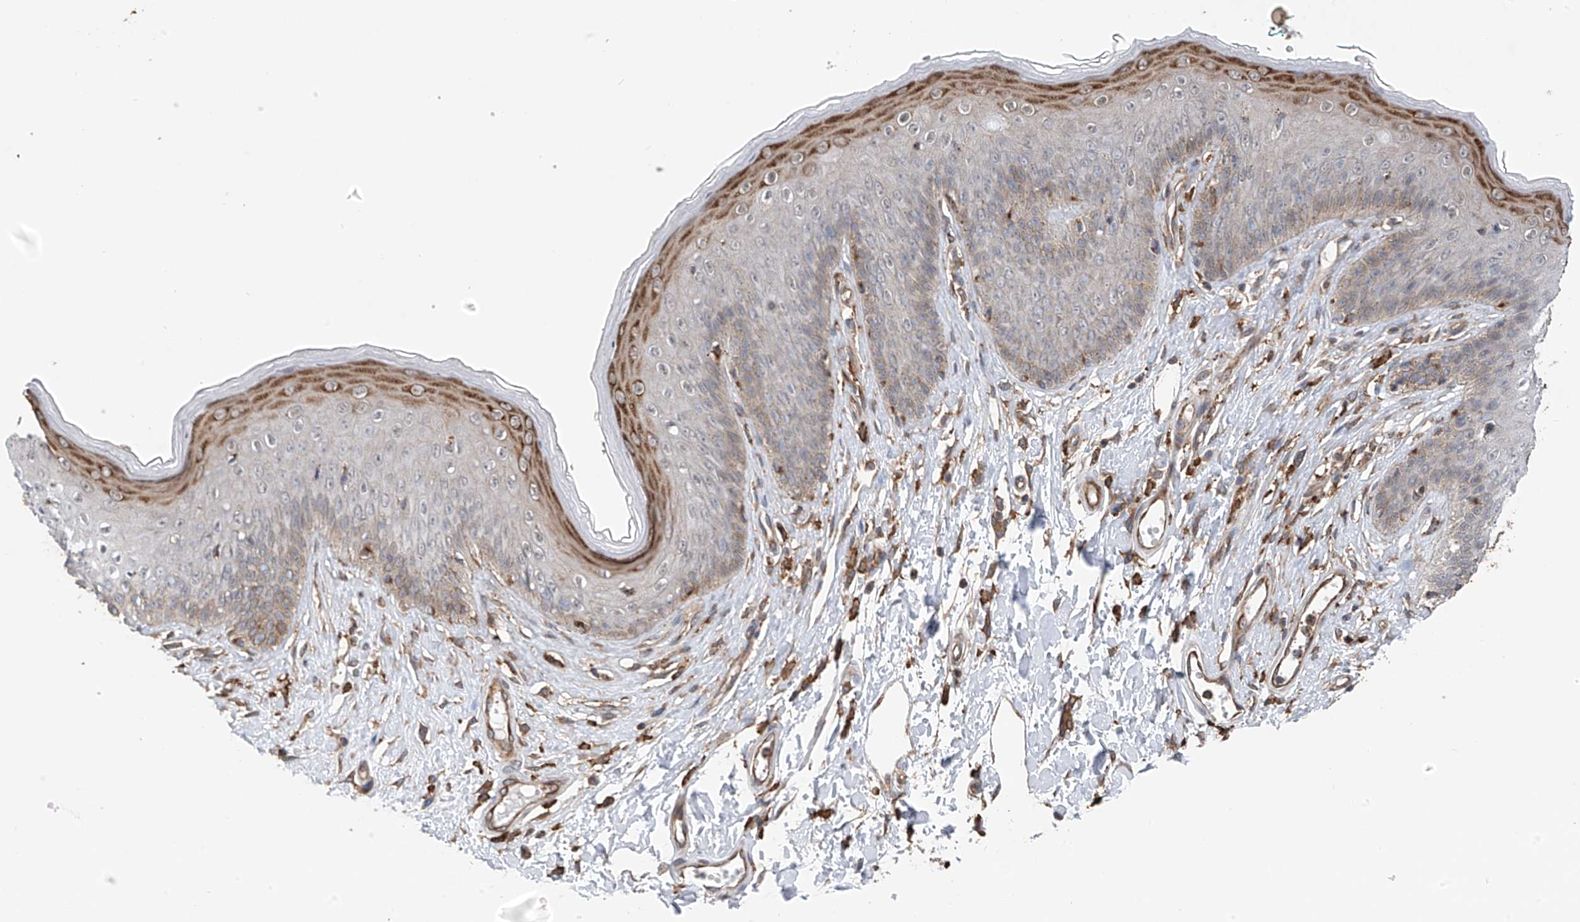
{"staining": {"intensity": "moderate", "quantity": "<25%", "location": "cytoplasmic/membranous"}, "tissue": "skin", "cell_type": "Epidermal cells", "image_type": "normal", "snomed": [{"axis": "morphology", "description": "Normal tissue, NOS"}, {"axis": "morphology", "description": "Squamous cell carcinoma, NOS"}, {"axis": "topography", "description": "Vulva"}], "caption": "Protein expression analysis of normal skin demonstrates moderate cytoplasmic/membranous positivity in approximately <25% of epidermal cells. (IHC, brightfield microscopy, high magnification).", "gene": "ZNF189", "patient": {"sex": "female", "age": 85}}